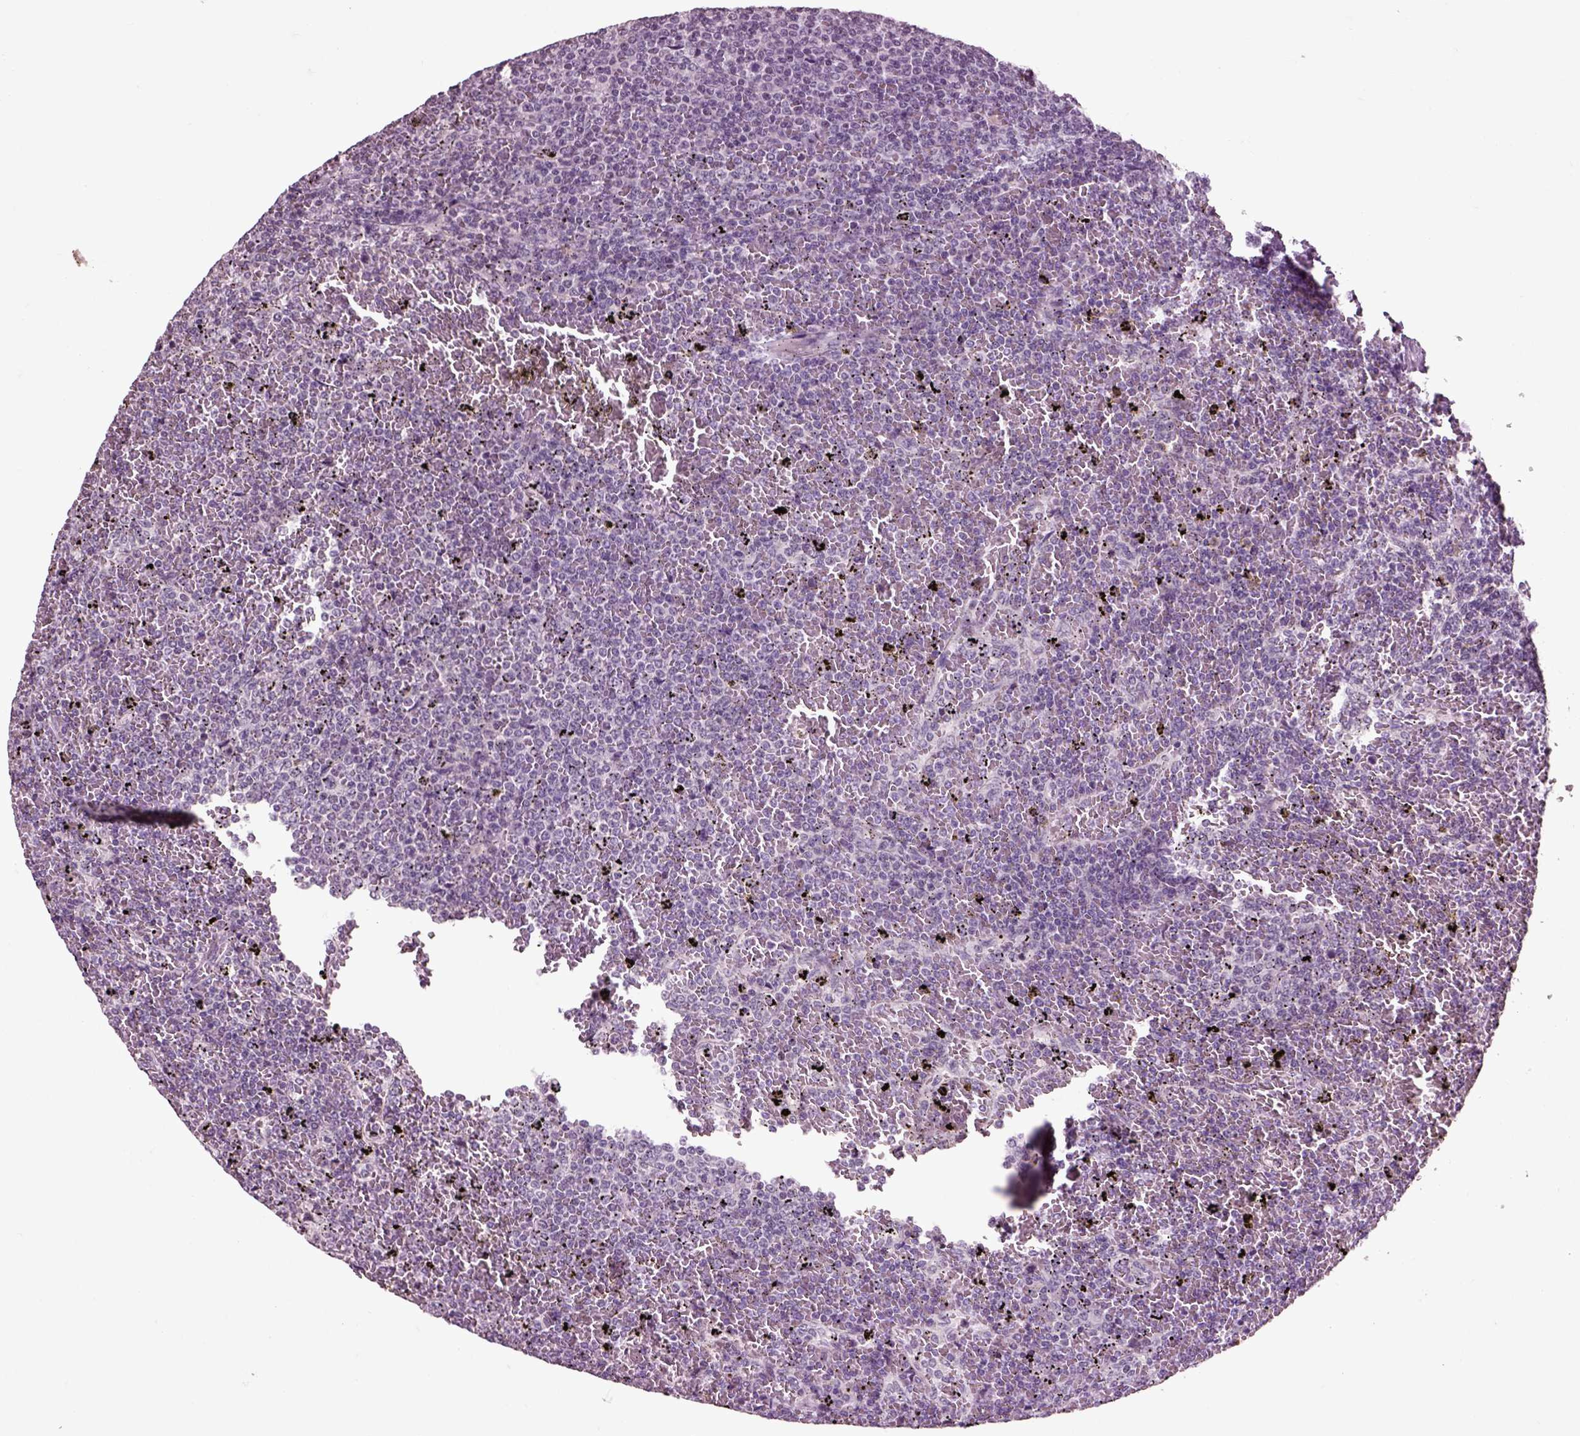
{"staining": {"intensity": "negative", "quantity": "none", "location": "none"}, "tissue": "lymphoma", "cell_type": "Tumor cells", "image_type": "cancer", "snomed": [{"axis": "morphology", "description": "Malignant lymphoma, non-Hodgkin's type, Low grade"}, {"axis": "topography", "description": "Spleen"}], "caption": "This is an immunohistochemistry (IHC) photomicrograph of human low-grade malignant lymphoma, non-Hodgkin's type. There is no positivity in tumor cells.", "gene": "CHGB", "patient": {"sex": "female", "age": 77}}